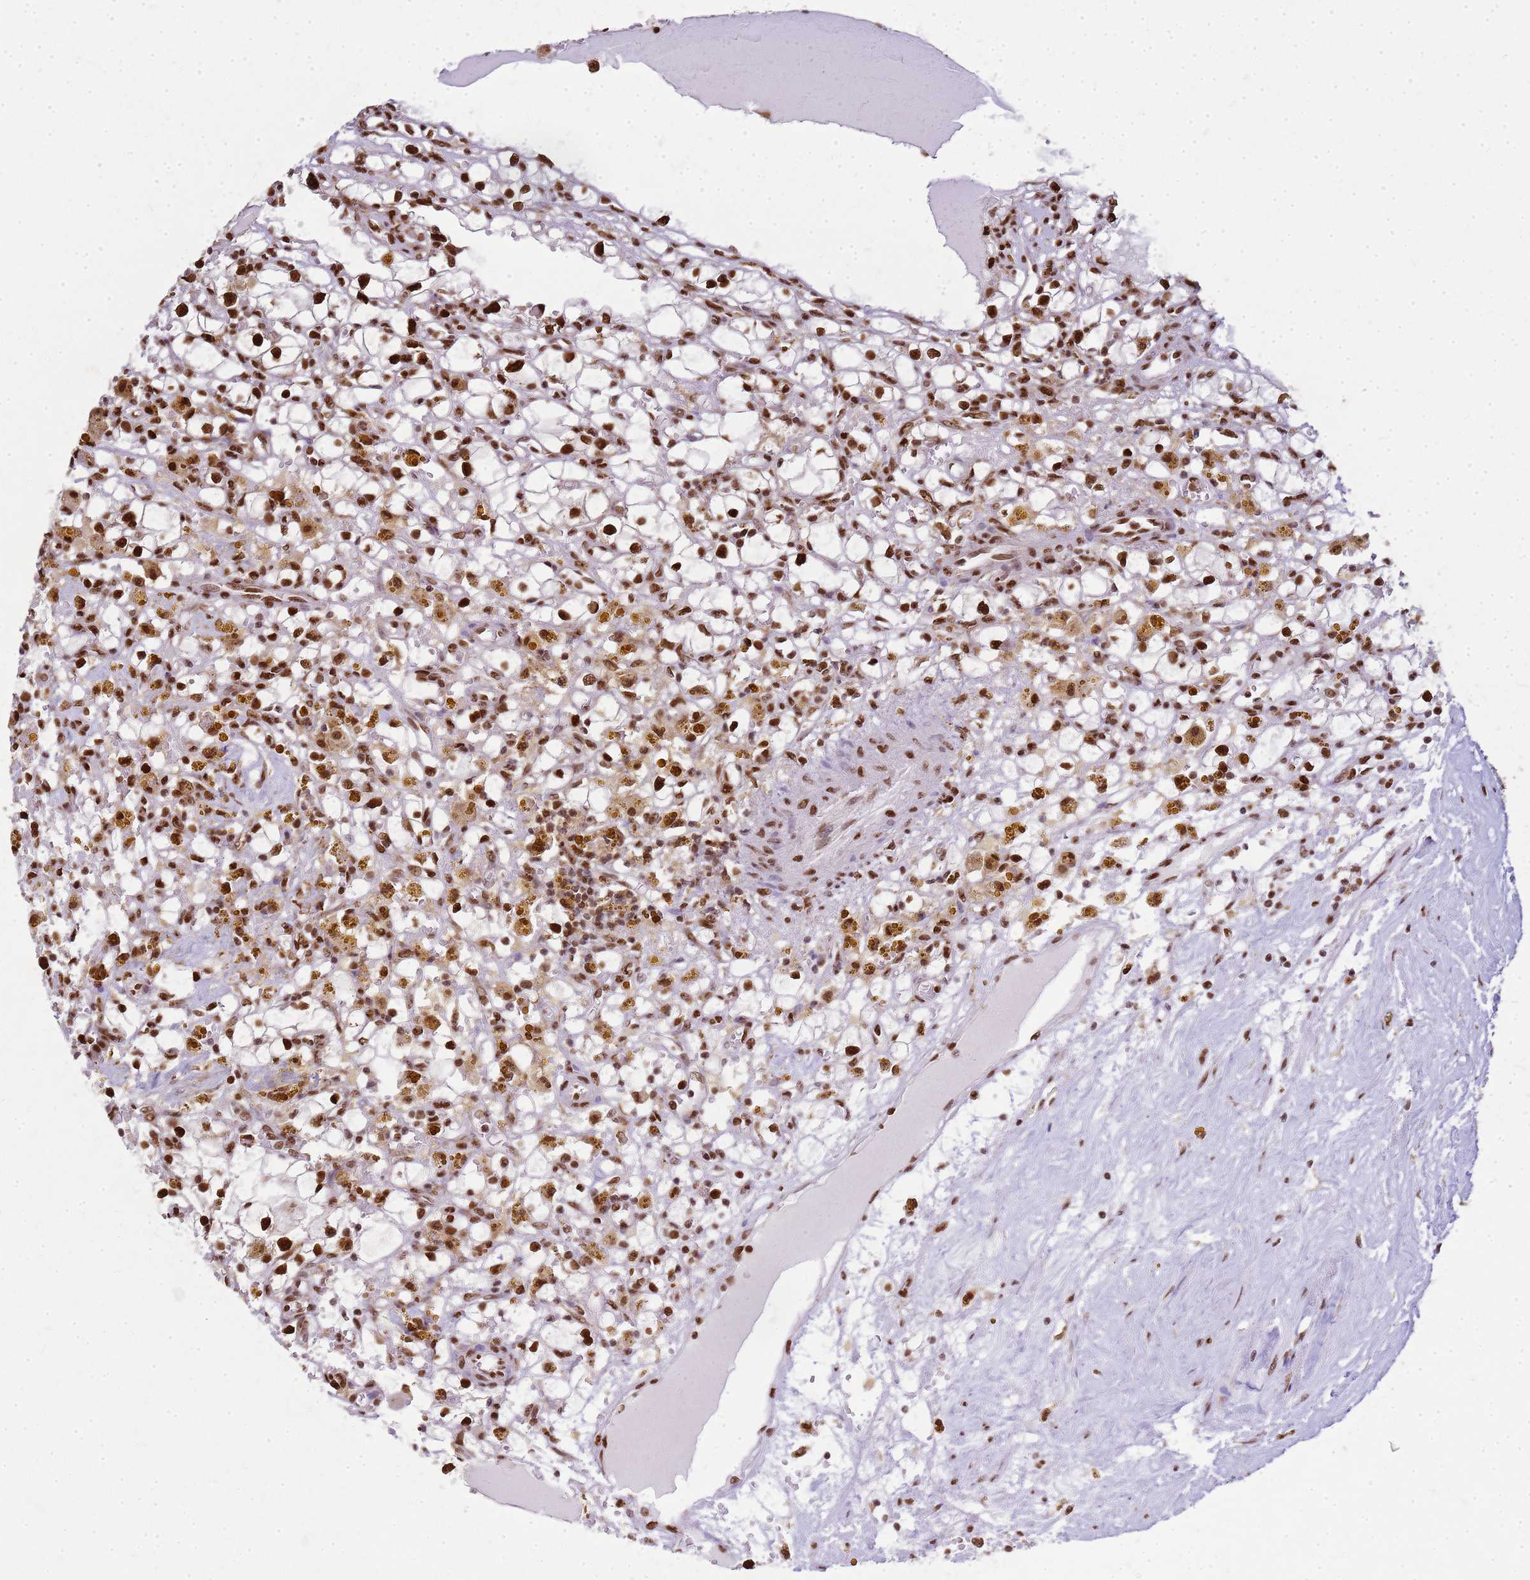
{"staining": {"intensity": "strong", "quantity": ">75%", "location": "nuclear"}, "tissue": "renal cancer", "cell_type": "Tumor cells", "image_type": "cancer", "snomed": [{"axis": "morphology", "description": "Adenocarcinoma, NOS"}, {"axis": "topography", "description": "Kidney"}], "caption": "This is an image of immunohistochemistry staining of renal cancer (adenocarcinoma), which shows strong expression in the nuclear of tumor cells.", "gene": "APEX1", "patient": {"sex": "male", "age": 56}}